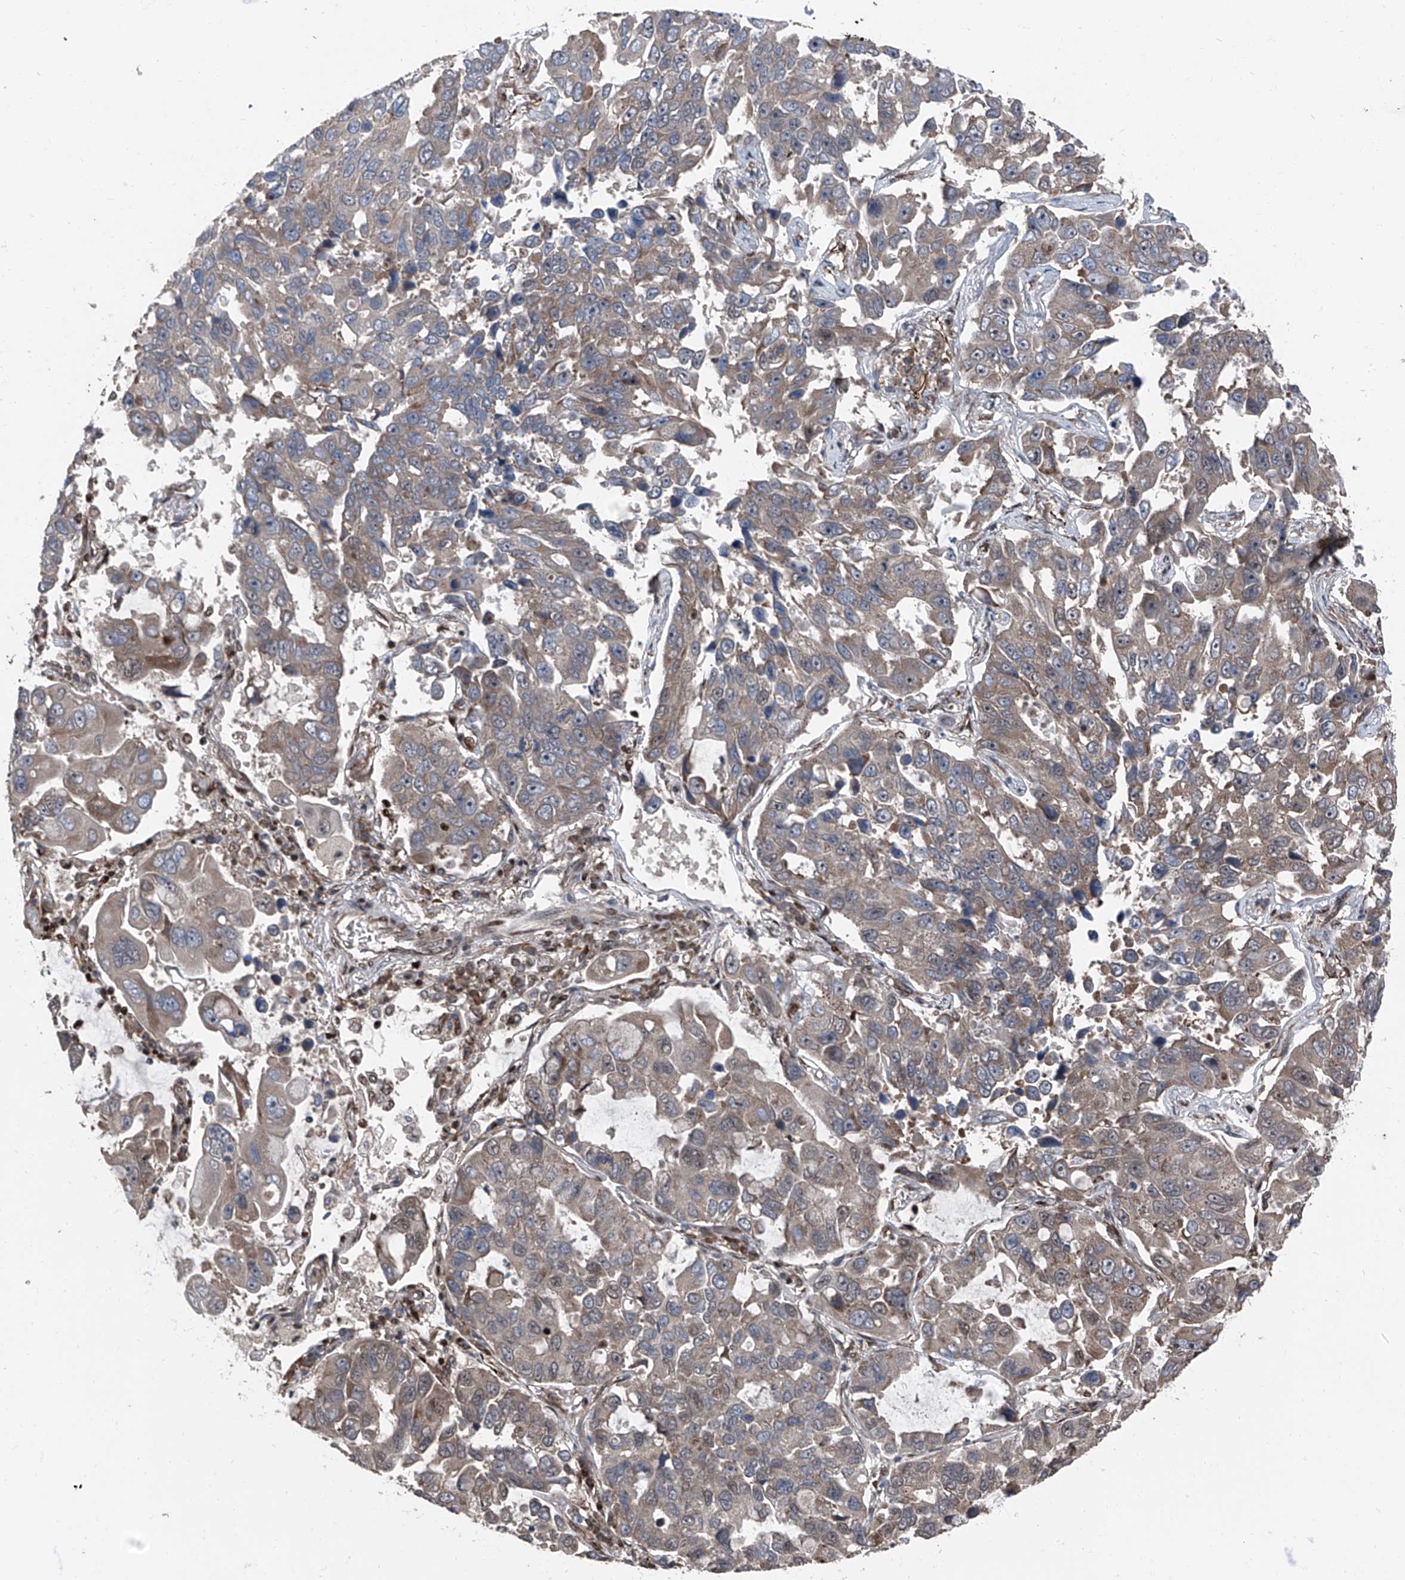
{"staining": {"intensity": "weak", "quantity": "25%-75%", "location": "cytoplasmic/membranous"}, "tissue": "lung cancer", "cell_type": "Tumor cells", "image_type": "cancer", "snomed": [{"axis": "morphology", "description": "Adenocarcinoma, NOS"}, {"axis": "topography", "description": "Lung"}], "caption": "Immunohistochemical staining of lung cancer demonstrates low levels of weak cytoplasmic/membranous staining in approximately 25%-75% of tumor cells.", "gene": "FKBP5", "patient": {"sex": "male", "age": 64}}